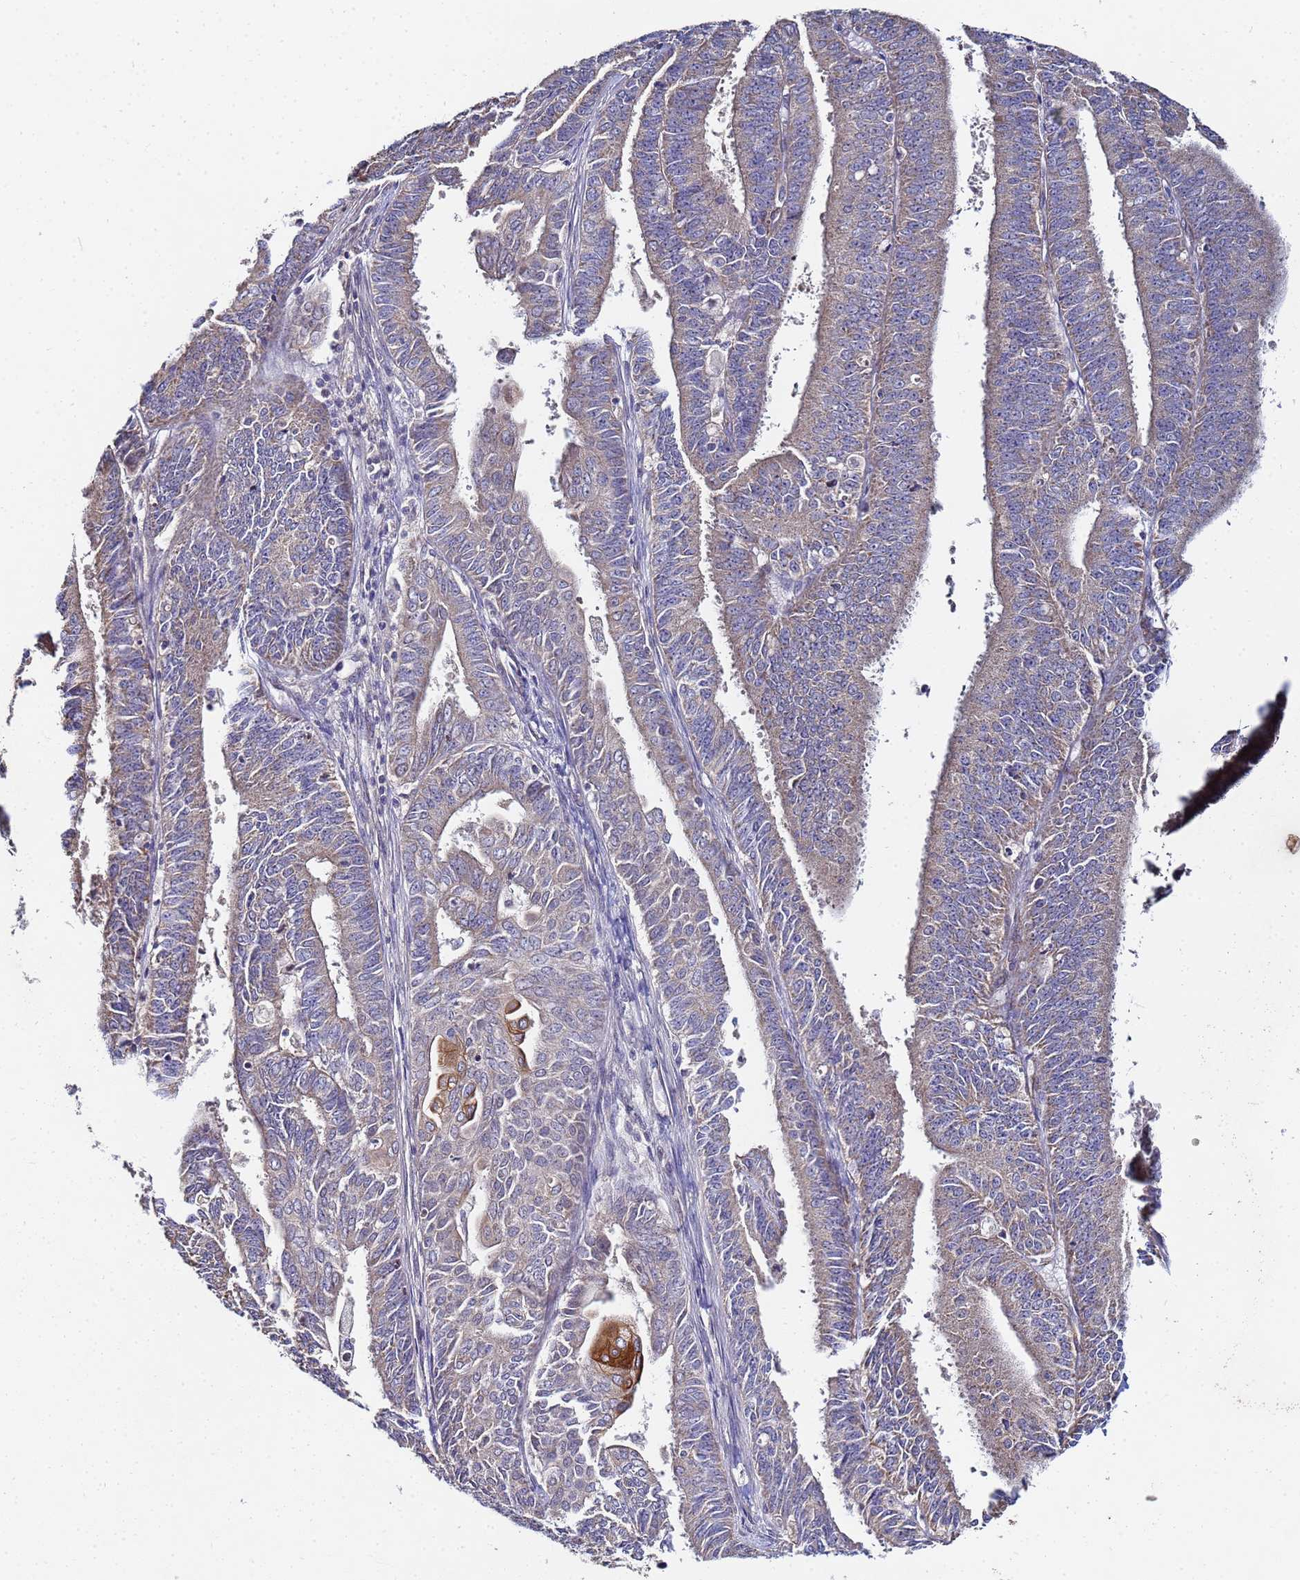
{"staining": {"intensity": "moderate", "quantity": "<25%", "location": "cytoplasmic/membranous"}, "tissue": "endometrial cancer", "cell_type": "Tumor cells", "image_type": "cancer", "snomed": [{"axis": "morphology", "description": "Adenocarcinoma, NOS"}, {"axis": "topography", "description": "Endometrium"}], "caption": "A high-resolution micrograph shows immunohistochemistry (IHC) staining of endometrial adenocarcinoma, which demonstrates moderate cytoplasmic/membranous staining in about <25% of tumor cells. The protein of interest is stained brown, and the nuclei are stained in blue (DAB (3,3'-diaminobenzidine) IHC with brightfield microscopy, high magnification).", "gene": "C5orf34", "patient": {"sex": "female", "age": 73}}